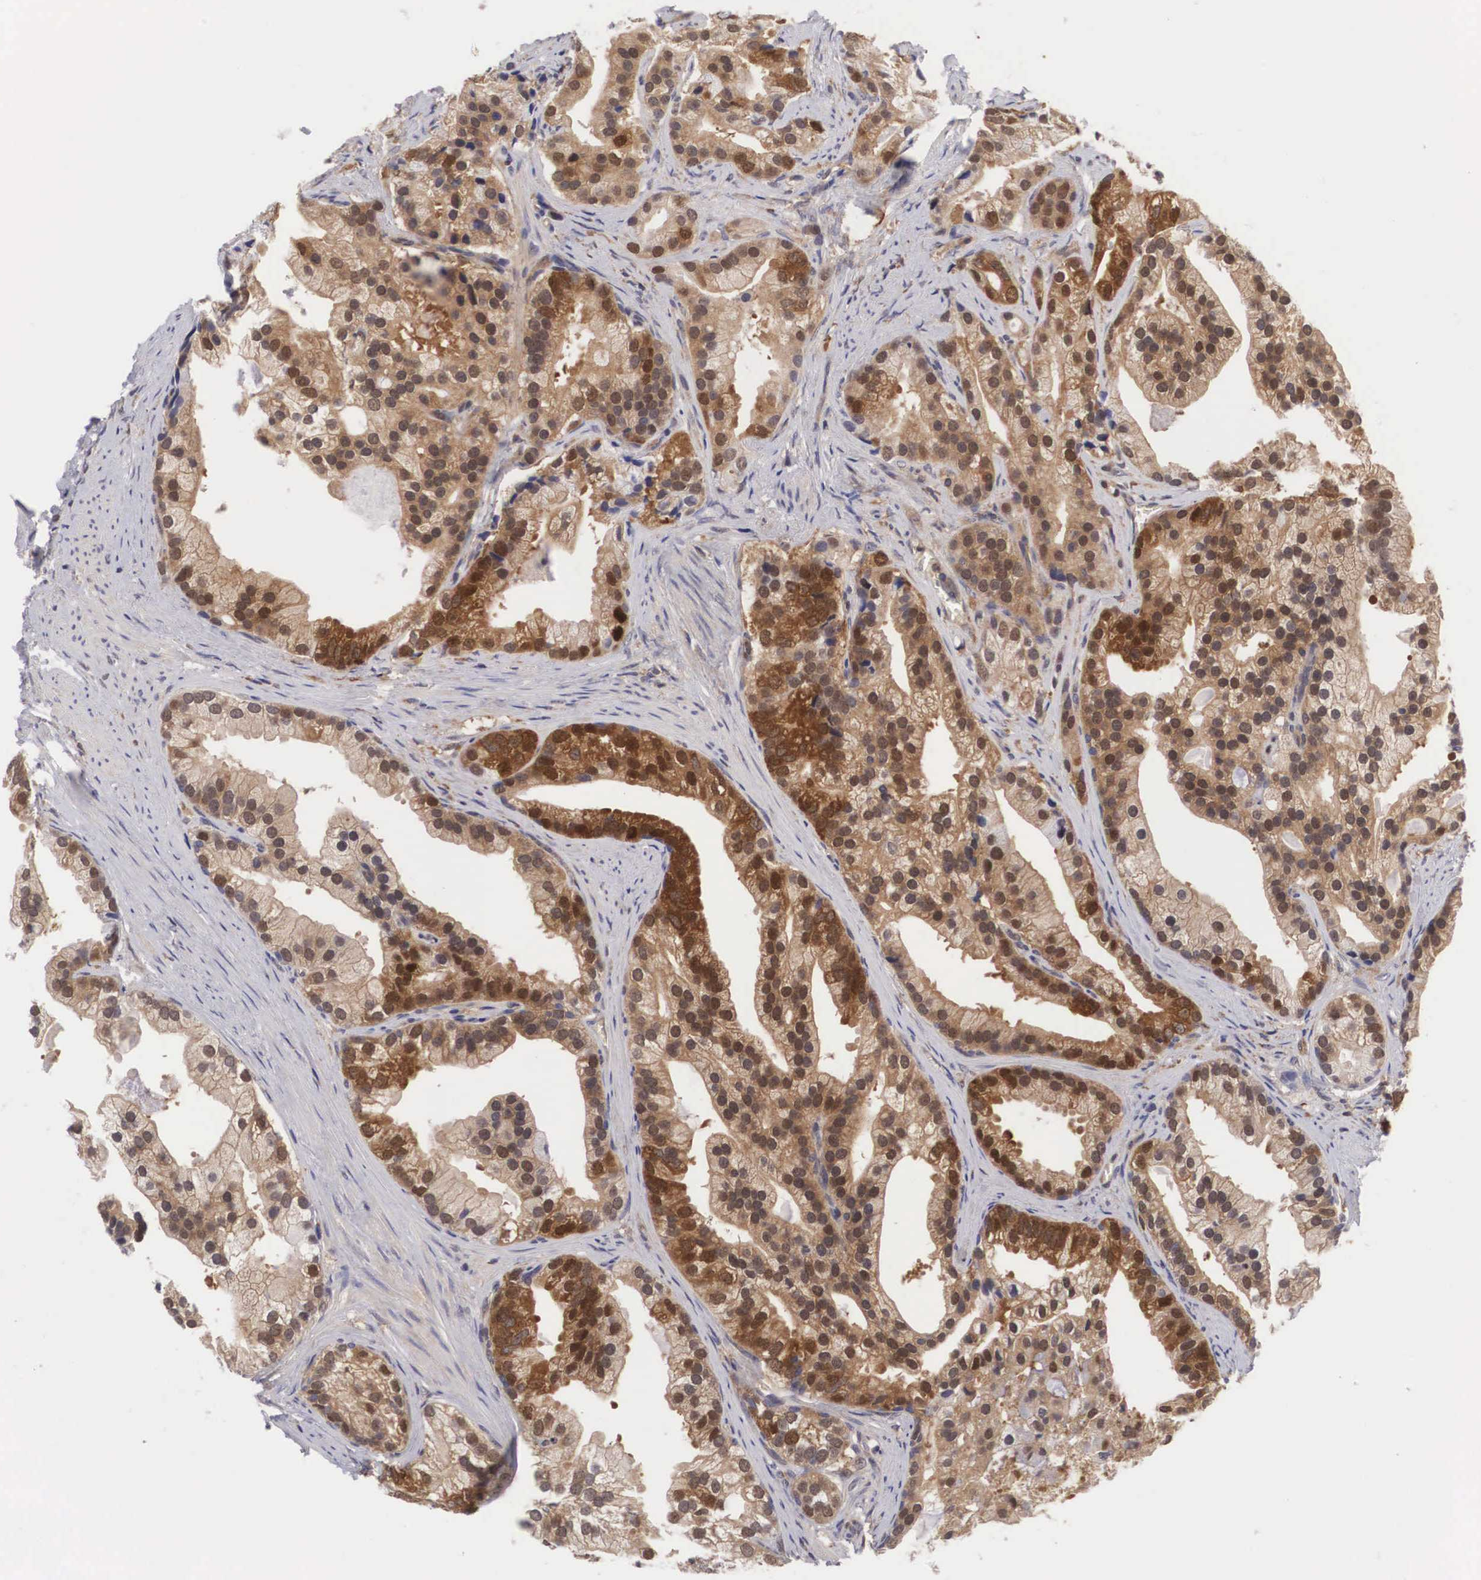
{"staining": {"intensity": "moderate", "quantity": ">75%", "location": "cytoplasmic/membranous,nuclear"}, "tissue": "prostate cancer", "cell_type": "Tumor cells", "image_type": "cancer", "snomed": [{"axis": "morphology", "description": "Adenocarcinoma, Medium grade"}, {"axis": "topography", "description": "Prostate"}], "caption": "A medium amount of moderate cytoplasmic/membranous and nuclear expression is appreciated in approximately >75% of tumor cells in prostate cancer tissue. The staining was performed using DAB to visualize the protein expression in brown, while the nuclei were stained in blue with hematoxylin (Magnification: 20x).", "gene": "ADSL", "patient": {"sex": "male", "age": 65}}